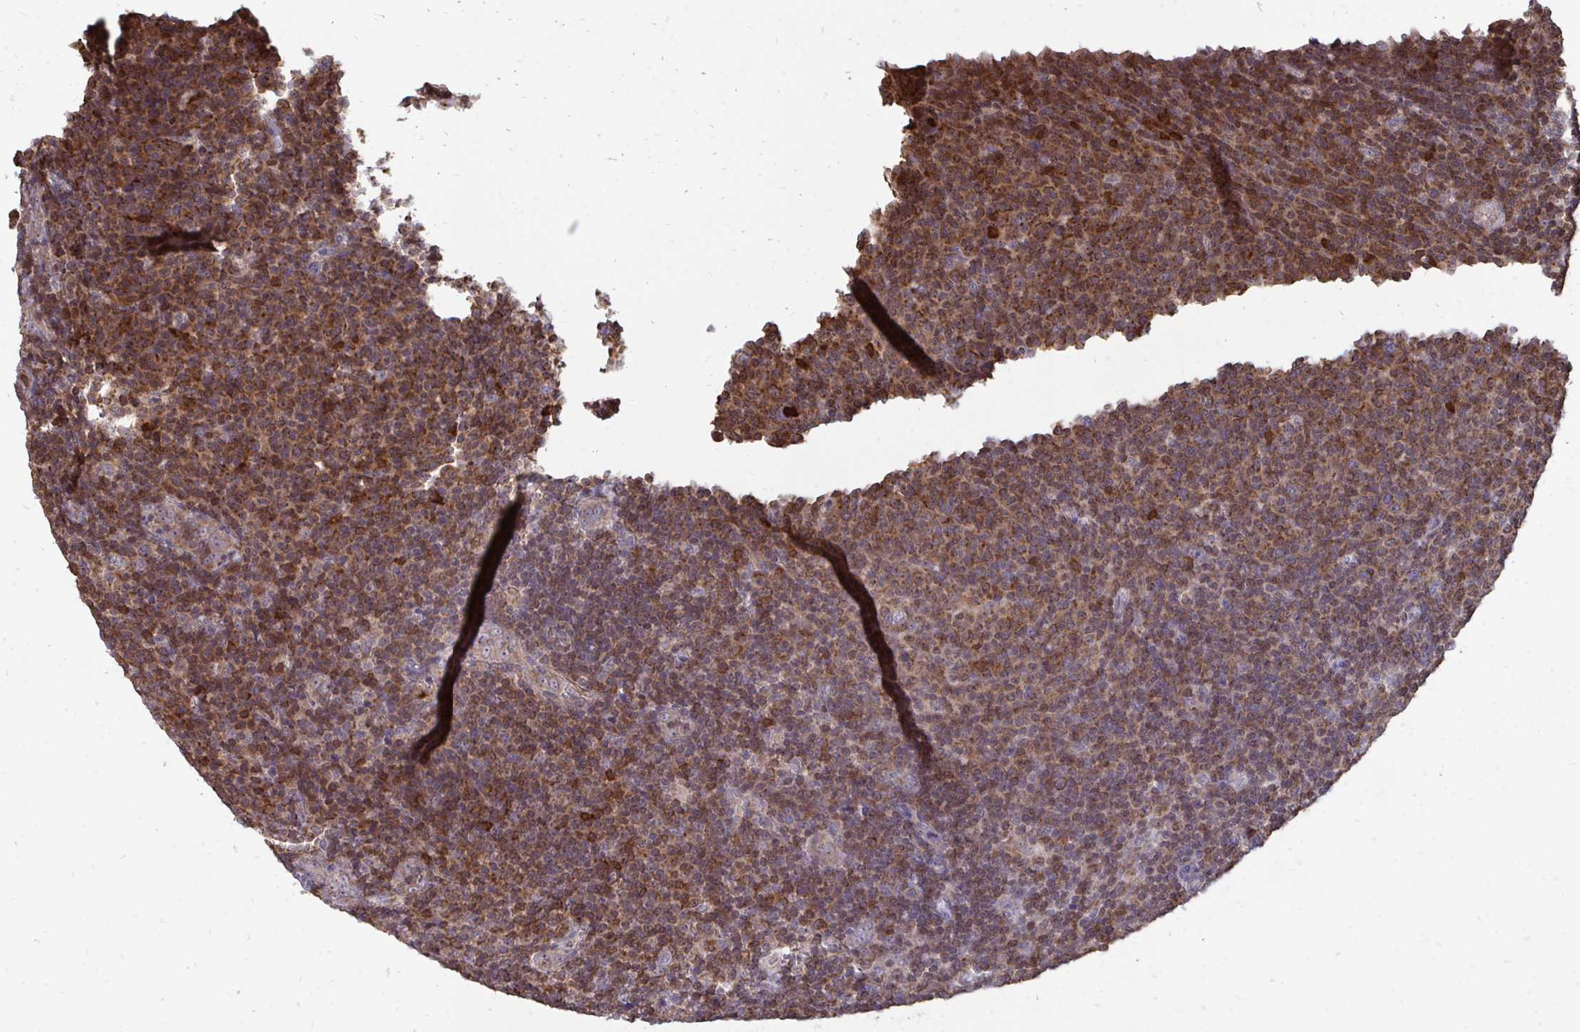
{"staining": {"intensity": "moderate", "quantity": ">75%", "location": "cytoplasmic/membranous"}, "tissue": "lymphoma", "cell_type": "Tumor cells", "image_type": "cancer", "snomed": [{"axis": "morphology", "description": "Malignant lymphoma, non-Hodgkin's type, Low grade"}, {"axis": "topography", "description": "Lymph node"}], "caption": "Tumor cells display medium levels of moderate cytoplasmic/membranous staining in approximately >75% of cells in human low-grade malignant lymphoma, non-Hodgkin's type. The protein is stained brown, and the nuclei are stained in blue (DAB (3,3'-diaminobenzidine) IHC with brightfield microscopy, high magnification).", "gene": "DNAJA2", "patient": {"sex": "male", "age": 66}}